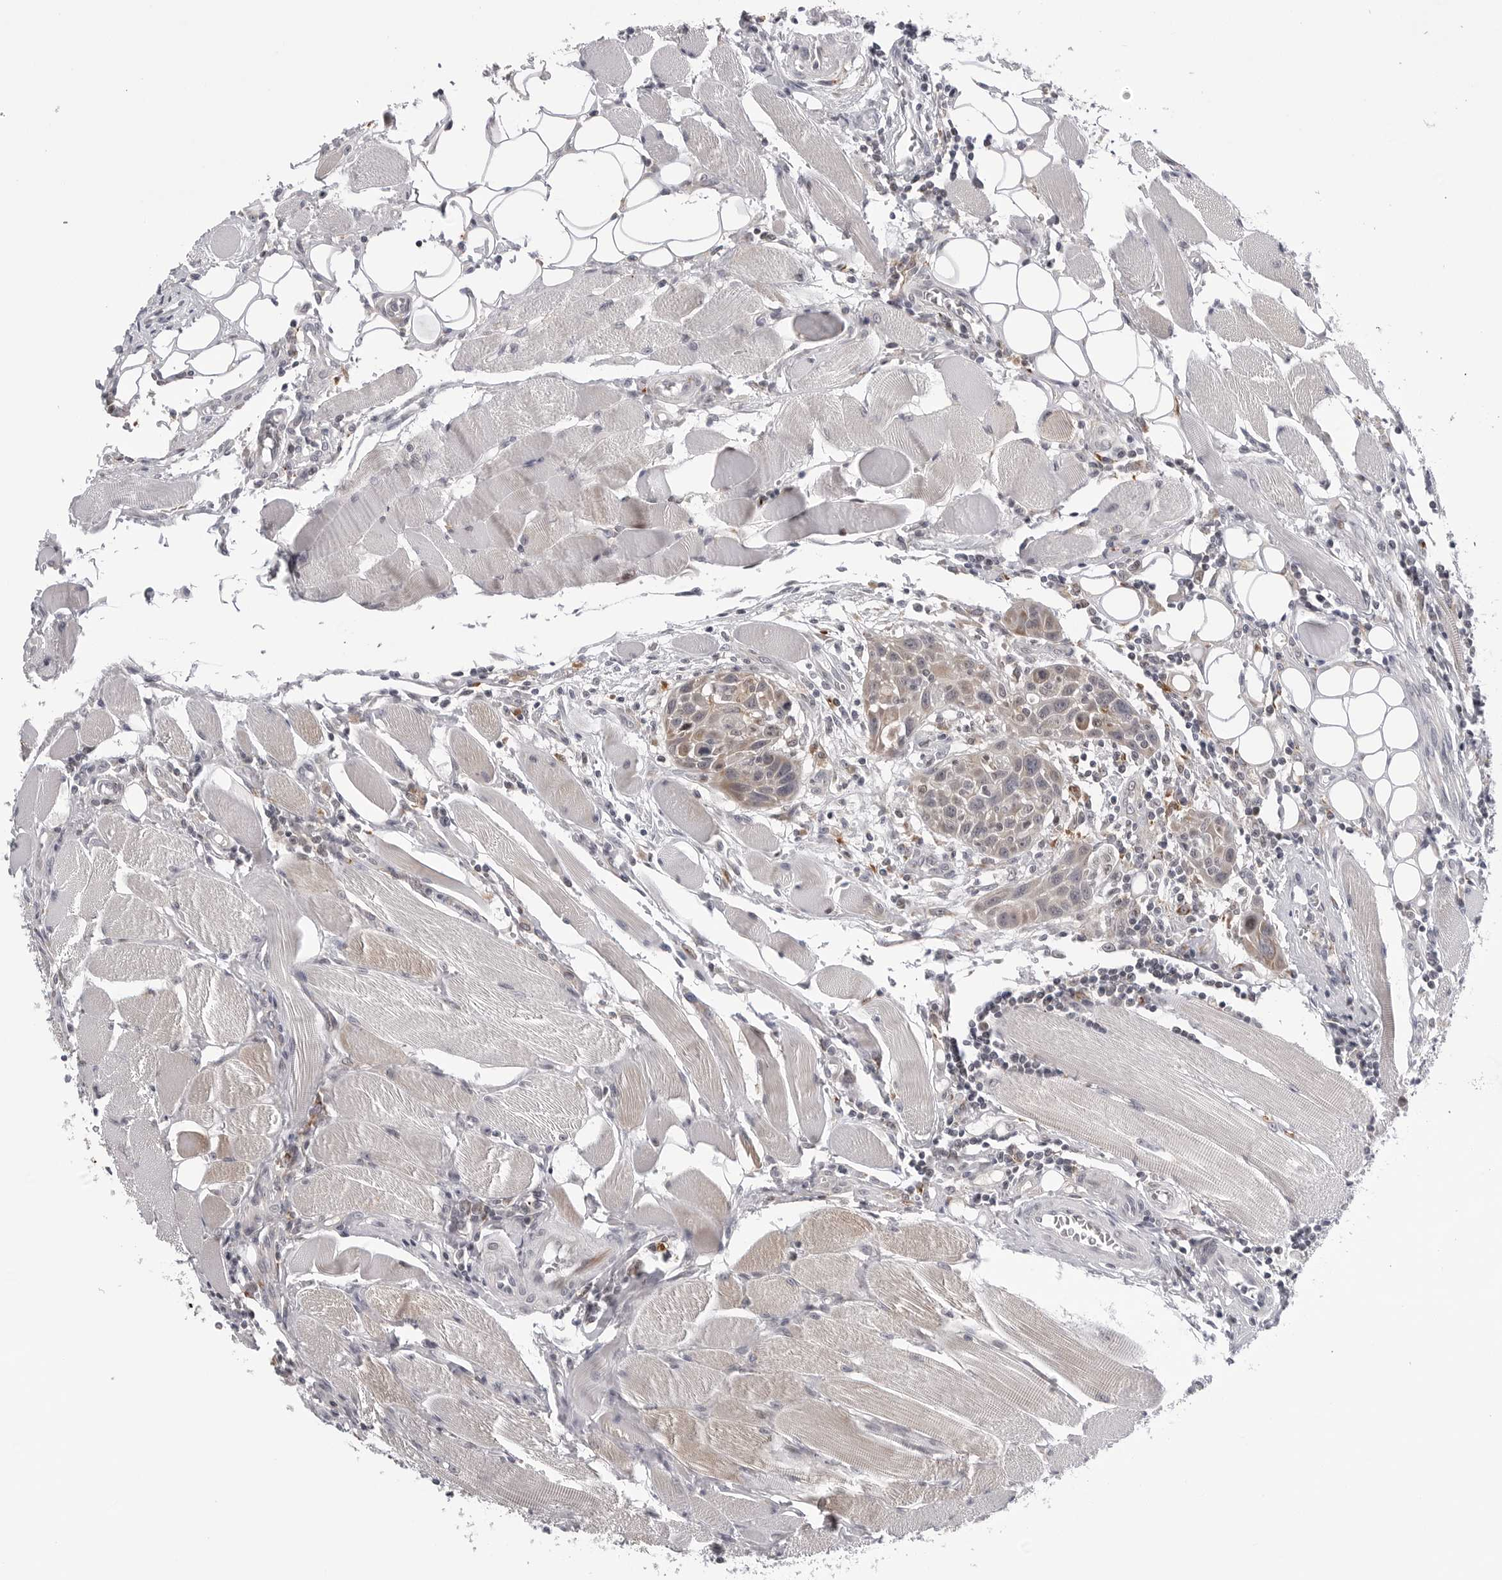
{"staining": {"intensity": "weak", "quantity": "<25%", "location": "cytoplasmic/membranous"}, "tissue": "head and neck cancer", "cell_type": "Tumor cells", "image_type": "cancer", "snomed": [{"axis": "morphology", "description": "Squamous cell carcinoma, NOS"}, {"axis": "topography", "description": "Oral tissue"}, {"axis": "topography", "description": "Head-Neck"}], "caption": "IHC micrograph of squamous cell carcinoma (head and neck) stained for a protein (brown), which demonstrates no expression in tumor cells.", "gene": "CDK20", "patient": {"sex": "female", "age": 50}}